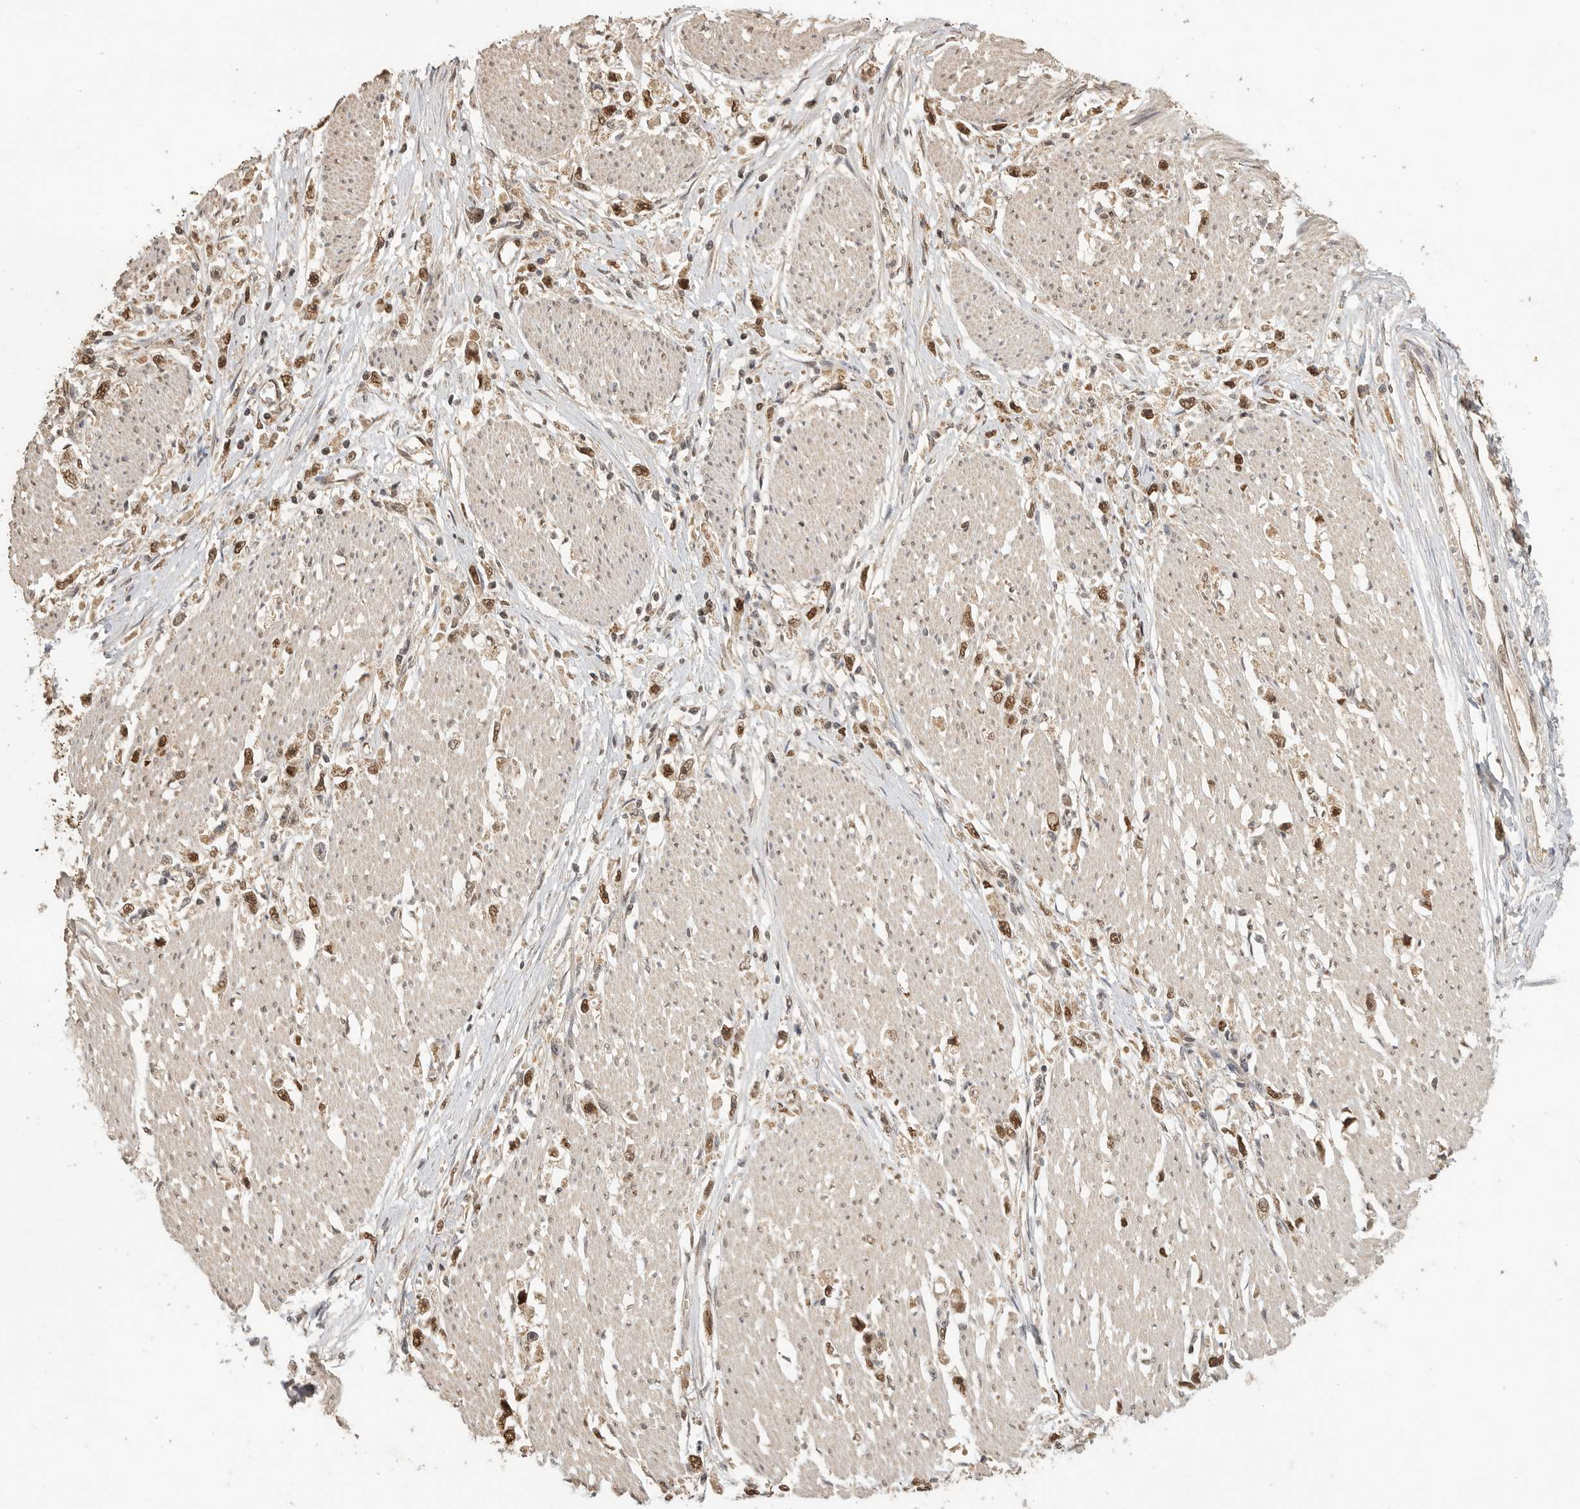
{"staining": {"intensity": "strong", "quantity": "25%-75%", "location": "nuclear"}, "tissue": "stomach cancer", "cell_type": "Tumor cells", "image_type": "cancer", "snomed": [{"axis": "morphology", "description": "Adenocarcinoma, NOS"}, {"axis": "topography", "description": "Stomach"}], "caption": "High-magnification brightfield microscopy of stomach cancer stained with DAB (3,3'-diaminobenzidine) (brown) and counterstained with hematoxylin (blue). tumor cells exhibit strong nuclear staining is present in about25%-75% of cells.", "gene": "DFFA", "patient": {"sex": "female", "age": 59}}